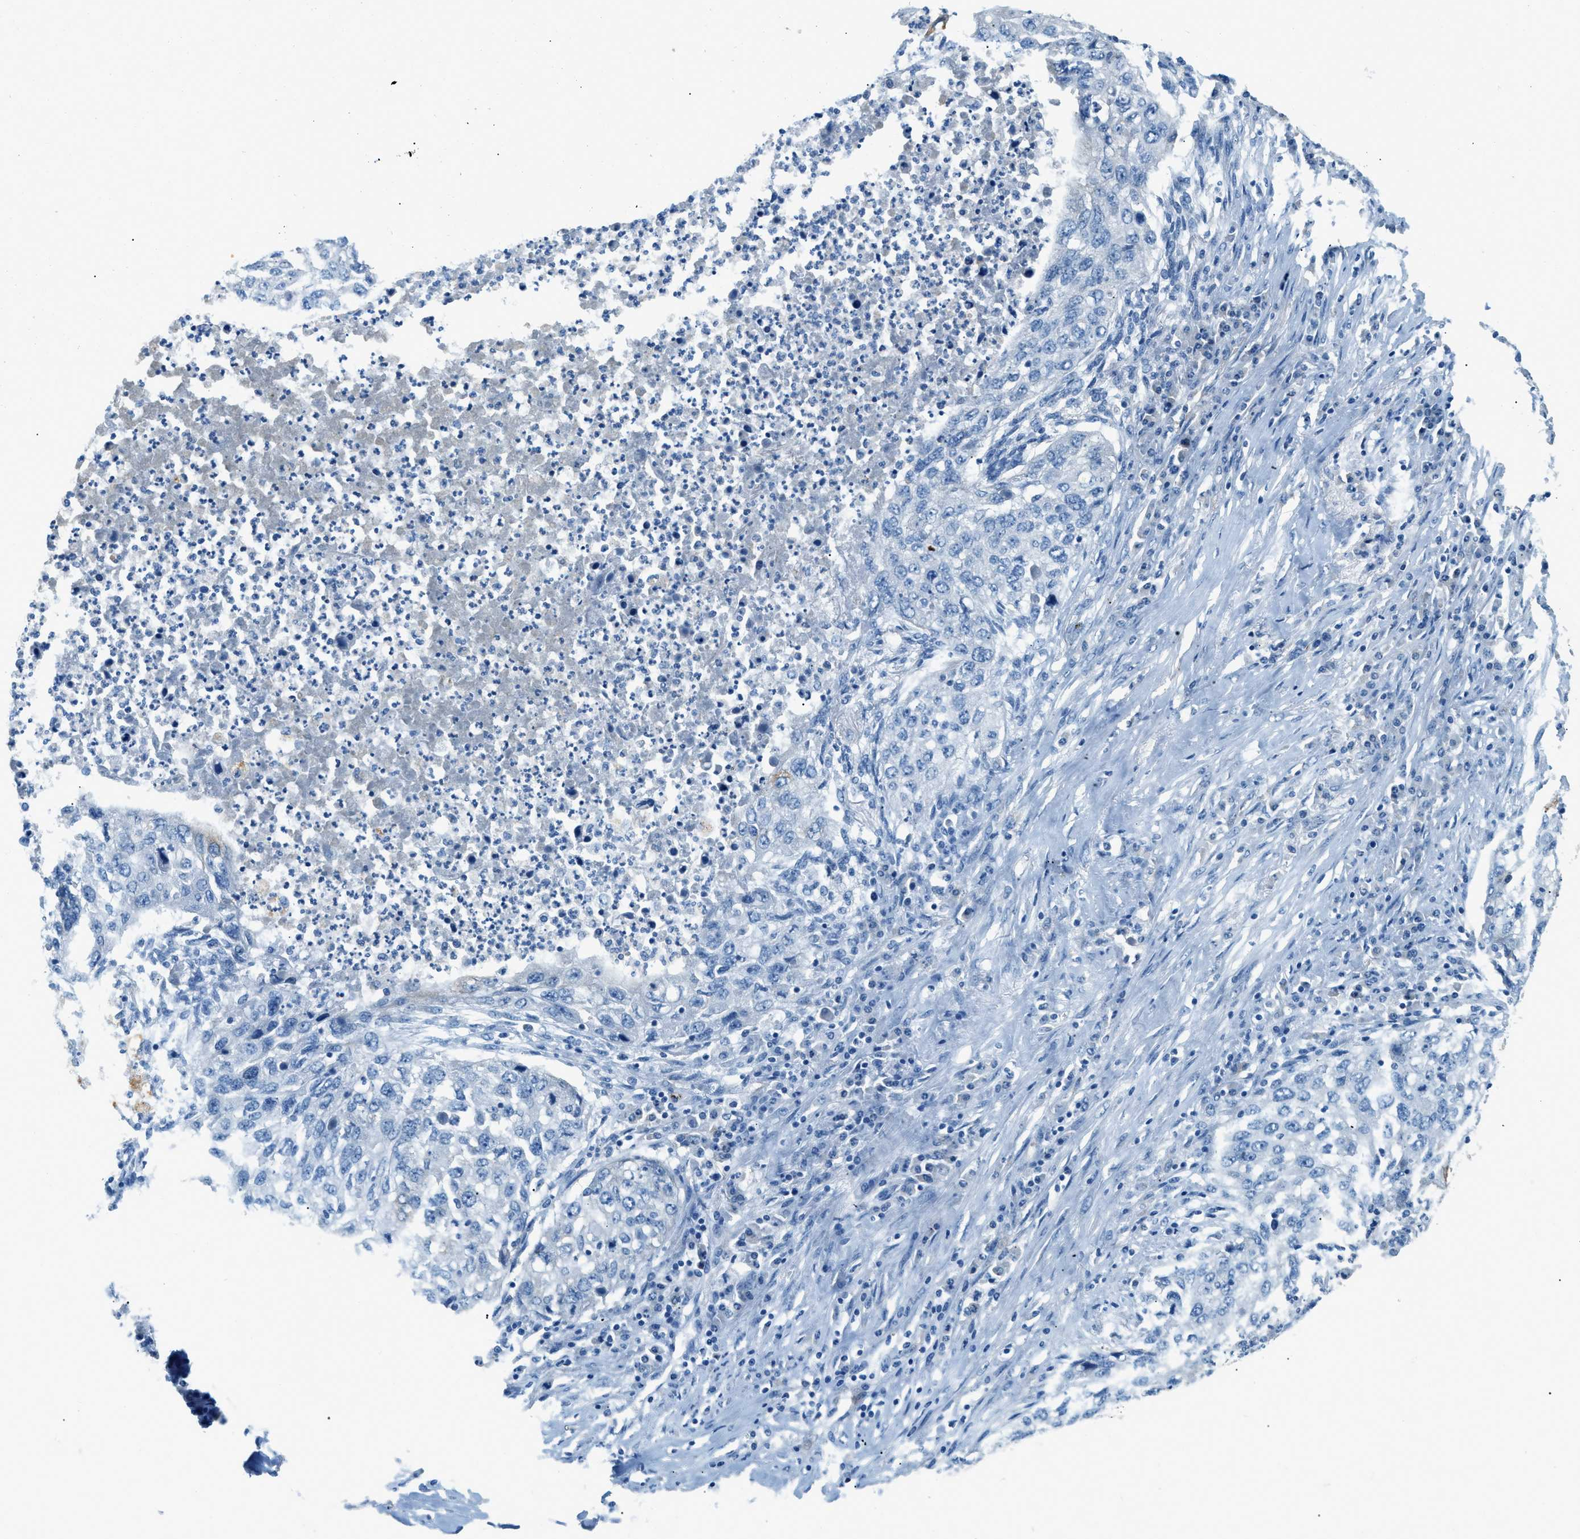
{"staining": {"intensity": "negative", "quantity": "none", "location": "none"}, "tissue": "lung cancer", "cell_type": "Tumor cells", "image_type": "cancer", "snomed": [{"axis": "morphology", "description": "Squamous cell carcinoma, NOS"}, {"axis": "topography", "description": "Lung"}], "caption": "This is a image of immunohistochemistry staining of squamous cell carcinoma (lung), which shows no expression in tumor cells.", "gene": "ZNF367", "patient": {"sex": "female", "age": 63}}